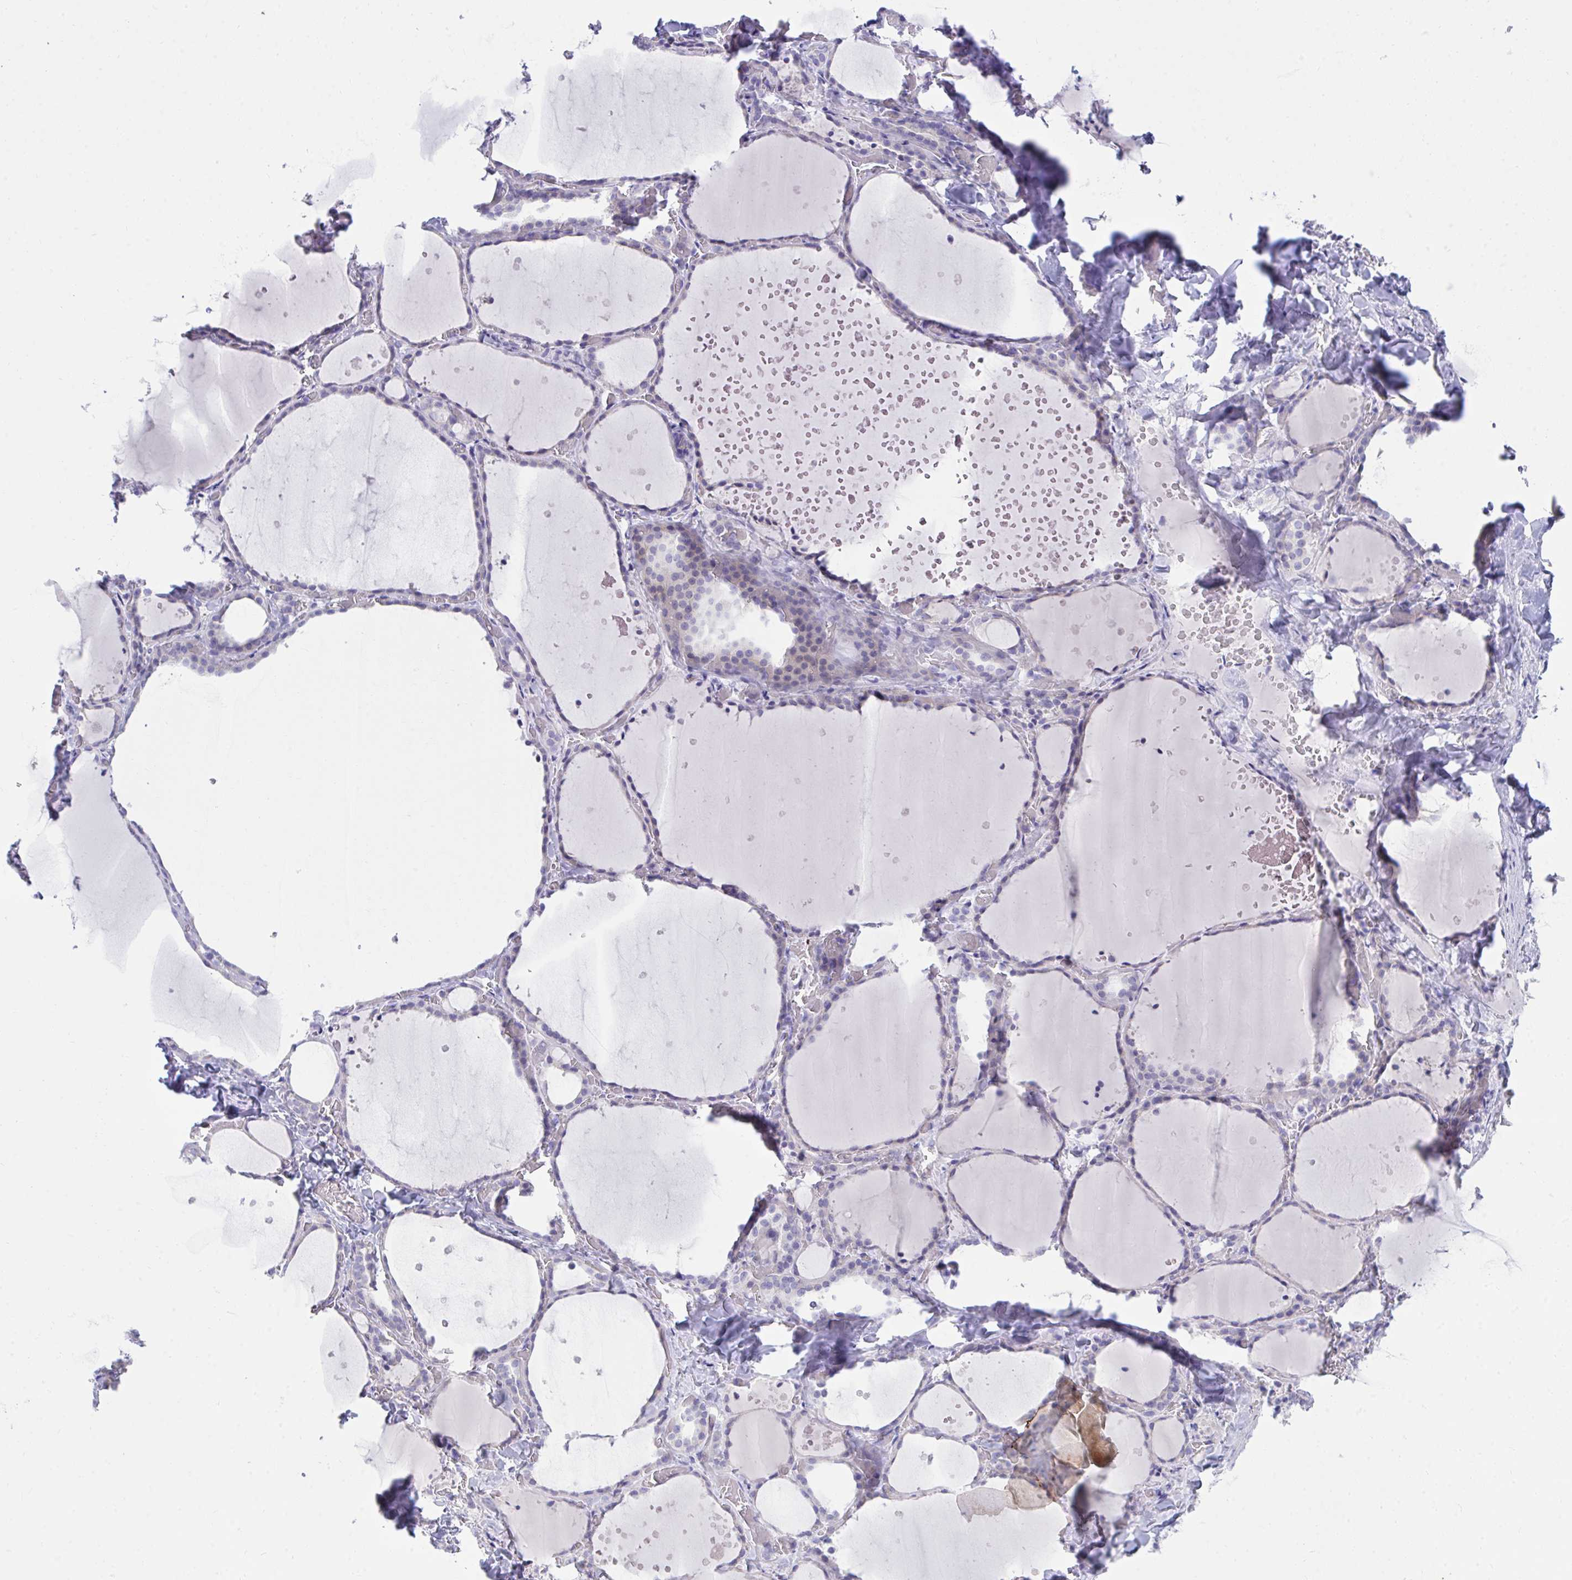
{"staining": {"intensity": "negative", "quantity": "none", "location": "none"}, "tissue": "thyroid gland", "cell_type": "Glandular cells", "image_type": "normal", "snomed": [{"axis": "morphology", "description": "Normal tissue, NOS"}, {"axis": "topography", "description": "Thyroid gland"}], "caption": "IHC of unremarkable thyroid gland demonstrates no positivity in glandular cells.", "gene": "PLEKHH1", "patient": {"sex": "female", "age": 36}}